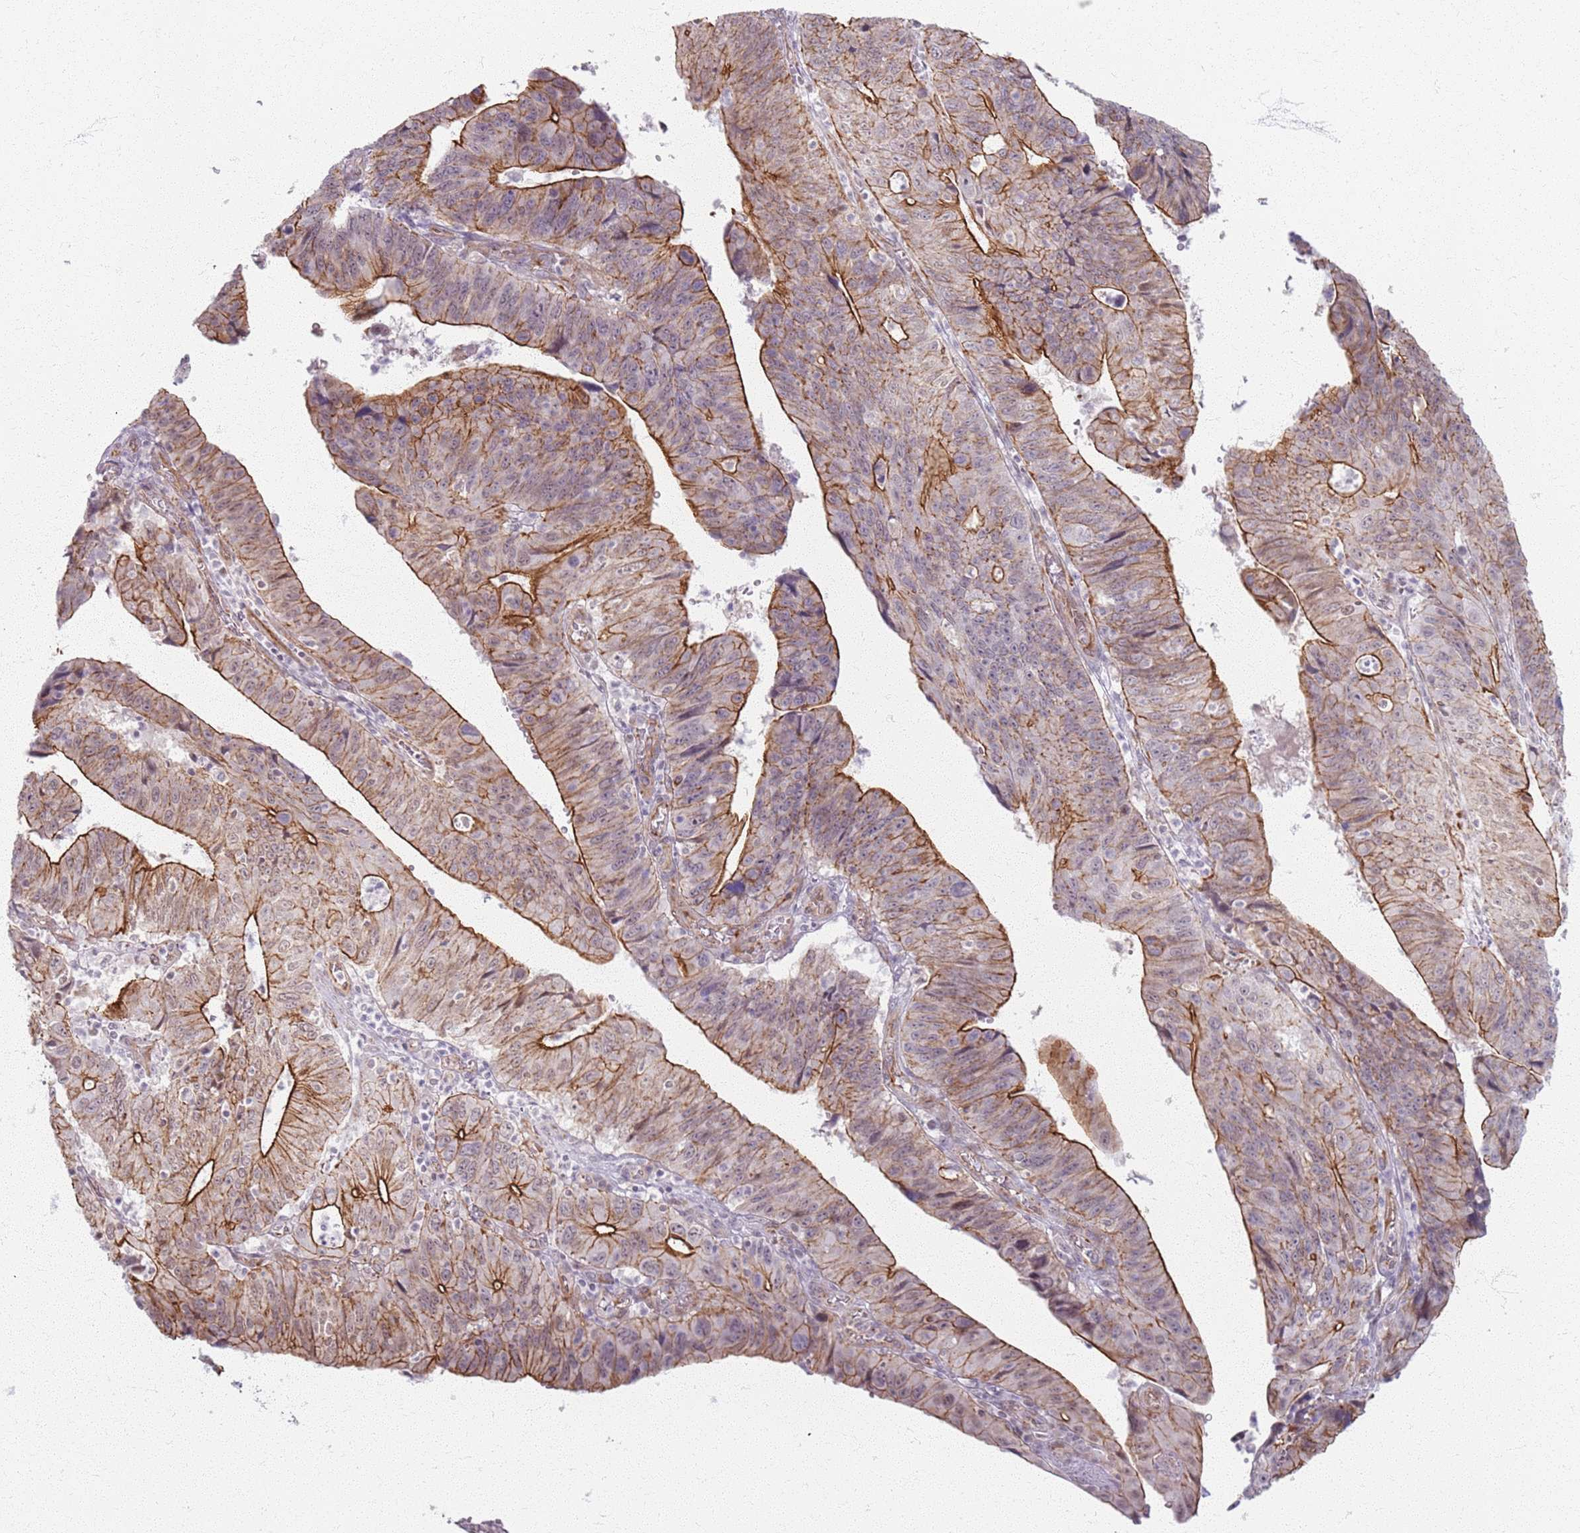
{"staining": {"intensity": "strong", "quantity": "25%-75%", "location": "cytoplasmic/membranous"}, "tissue": "stomach cancer", "cell_type": "Tumor cells", "image_type": "cancer", "snomed": [{"axis": "morphology", "description": "Adenocarcinoma, NOS"}, {"axis": "topography", "description": "Stomach"}], "caption": "Brown immunohistochemical staining in human adenocarcinoma (stomach) shows strong cytoplasmic/membranous positivity in about 25%-75% of tumor cells.", "gene": "KCNA5", "patient": {"sex": "male", "age": 59}}